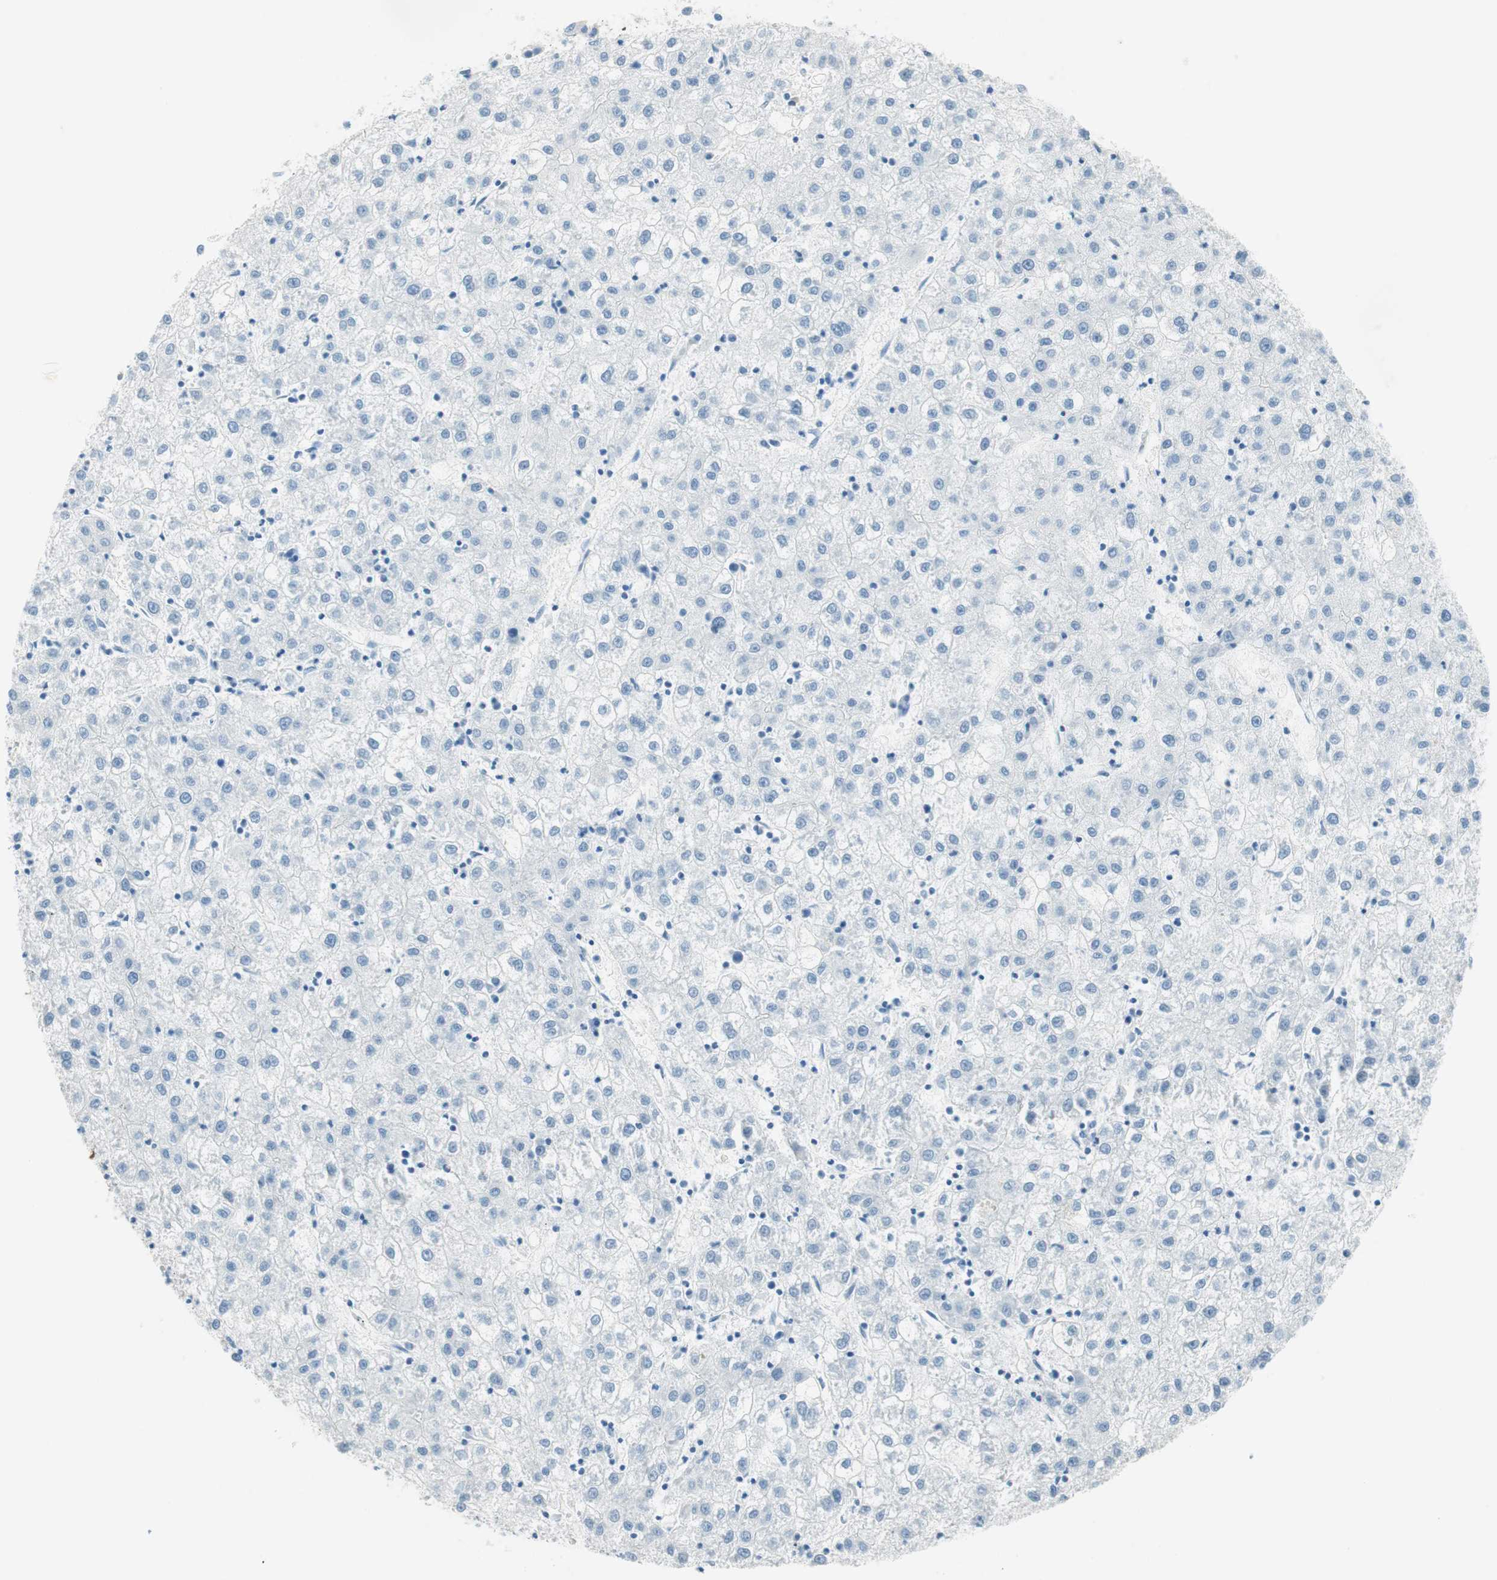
{"staining": {"intensity": "negative", "quantity": "none", "location": "none"}, "tissue": "liver cancer", "cell_type": "Tumor cells", "image_type": "cancer", "snomed": [{"axis": "morphology", "description": "Carcinoma, Hepatocellular, NOS"}, {"axis": "topography", "description": "Liver"}], "caption": "High magnification brightfield microscopy of hepatocellular carcinoma (liver) stained with DAB (brown) and counterstained with hematoxylin (blue): tumor cells show no significant positivity. (DAB (3,3'-diaminobenzidine) IHC visualized using brightfield microscopy, high magnification).", "gene": "TNFRSF13C", "patient": {"sex": "male", "age": 72}}